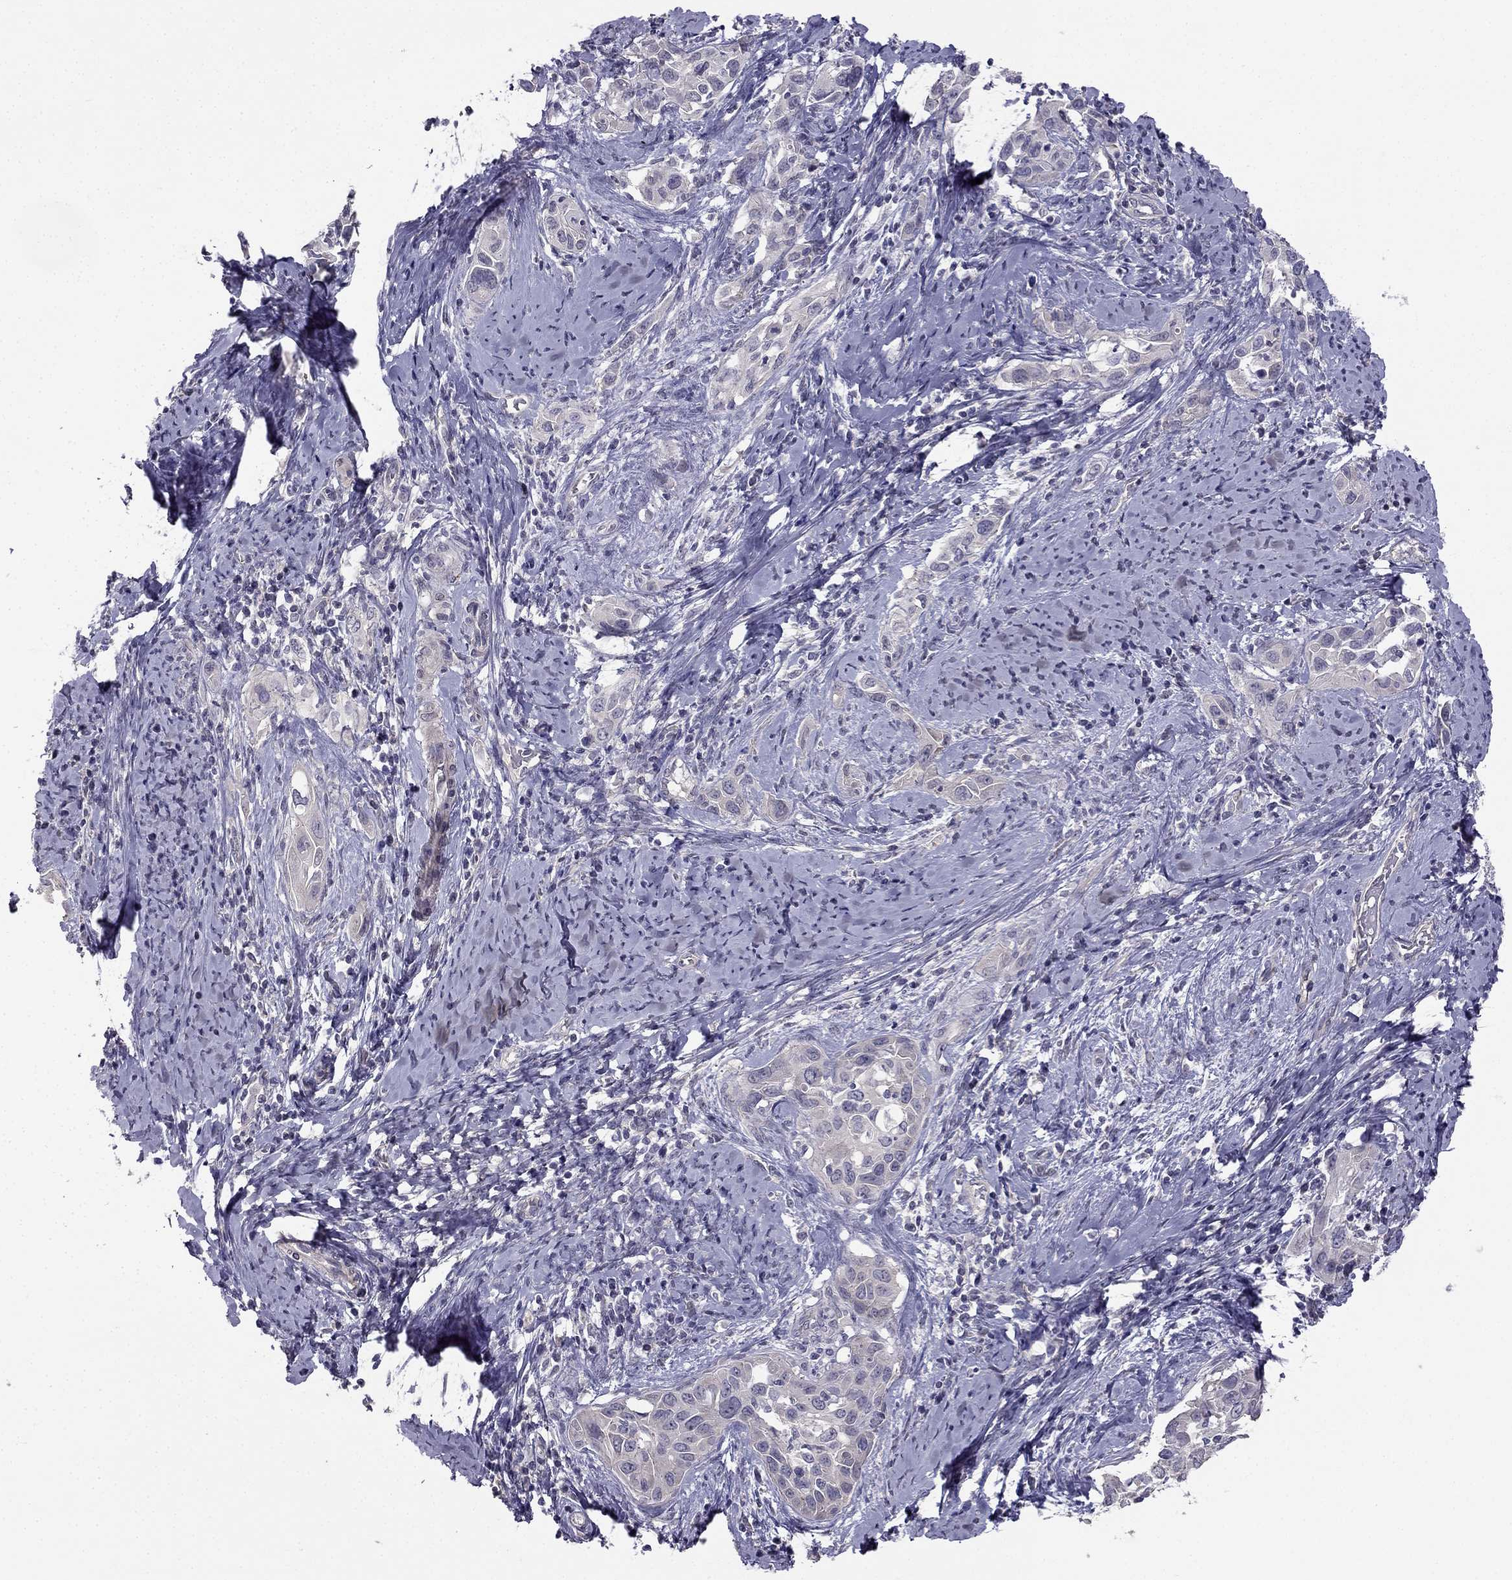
{"staining": {"intensity": "negative", "quantity": "none", "location": "none"}, "tissue": "cervical cancer", "cell_type": "Tumor cells", "image_type": "cancer", "snomed": [{"axis": "morphology", "description": "Squamous cell carcinoma, NOS"}, {"axis": "topography", "description": "Cervix"}], "caption": "Squamous cell carcinoma (cervical) stained for a protein using immunohistochemistry (IHC) reveals no positivity tumor cells.", "gene": "HSFX1", "patient": {"sex": "female", "age": 51}}